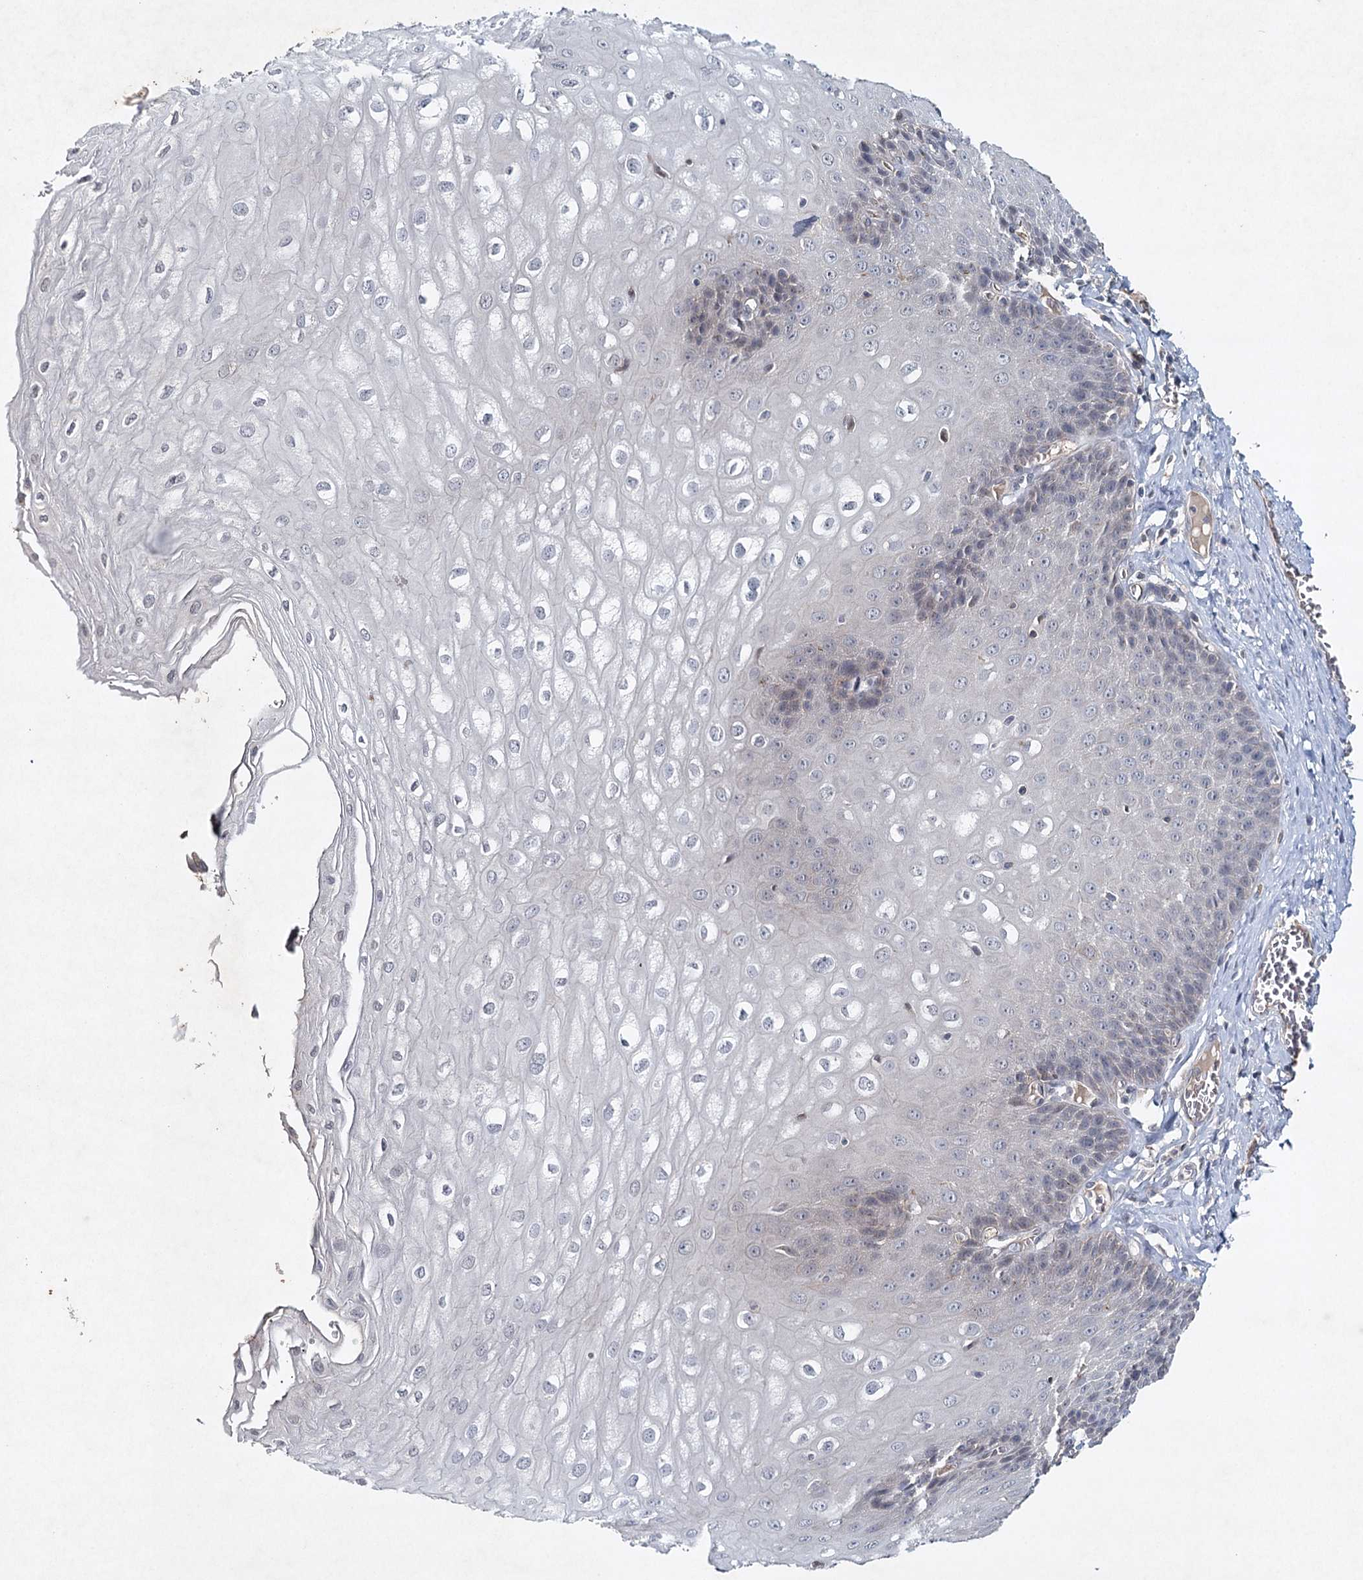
{"staining": {"intensity": "moderate", "quantity": "<25%", "location": "cytoplasmic/membranous"}, "tissue": "esophagus", "cell_type": "Squamous epithelial cells", "image_type": "normal", "snomed": [{"axis": "morphology", "description": "Normal tissue, NOS"}, {"axis": "topography", "description": "Esophagus"}], "caption": "IHC micrograph of benign esophagus: esophagus stained using immunohistochemistry reveals low levels of moderate protein expression localized specifically in the cytoplasmic/membranous of squamous epithelial cells, appearing as a cytoplasmic/membranous brown color.", "gene": "SYNPO", "patient": {"sex": "male", "age": 60}}